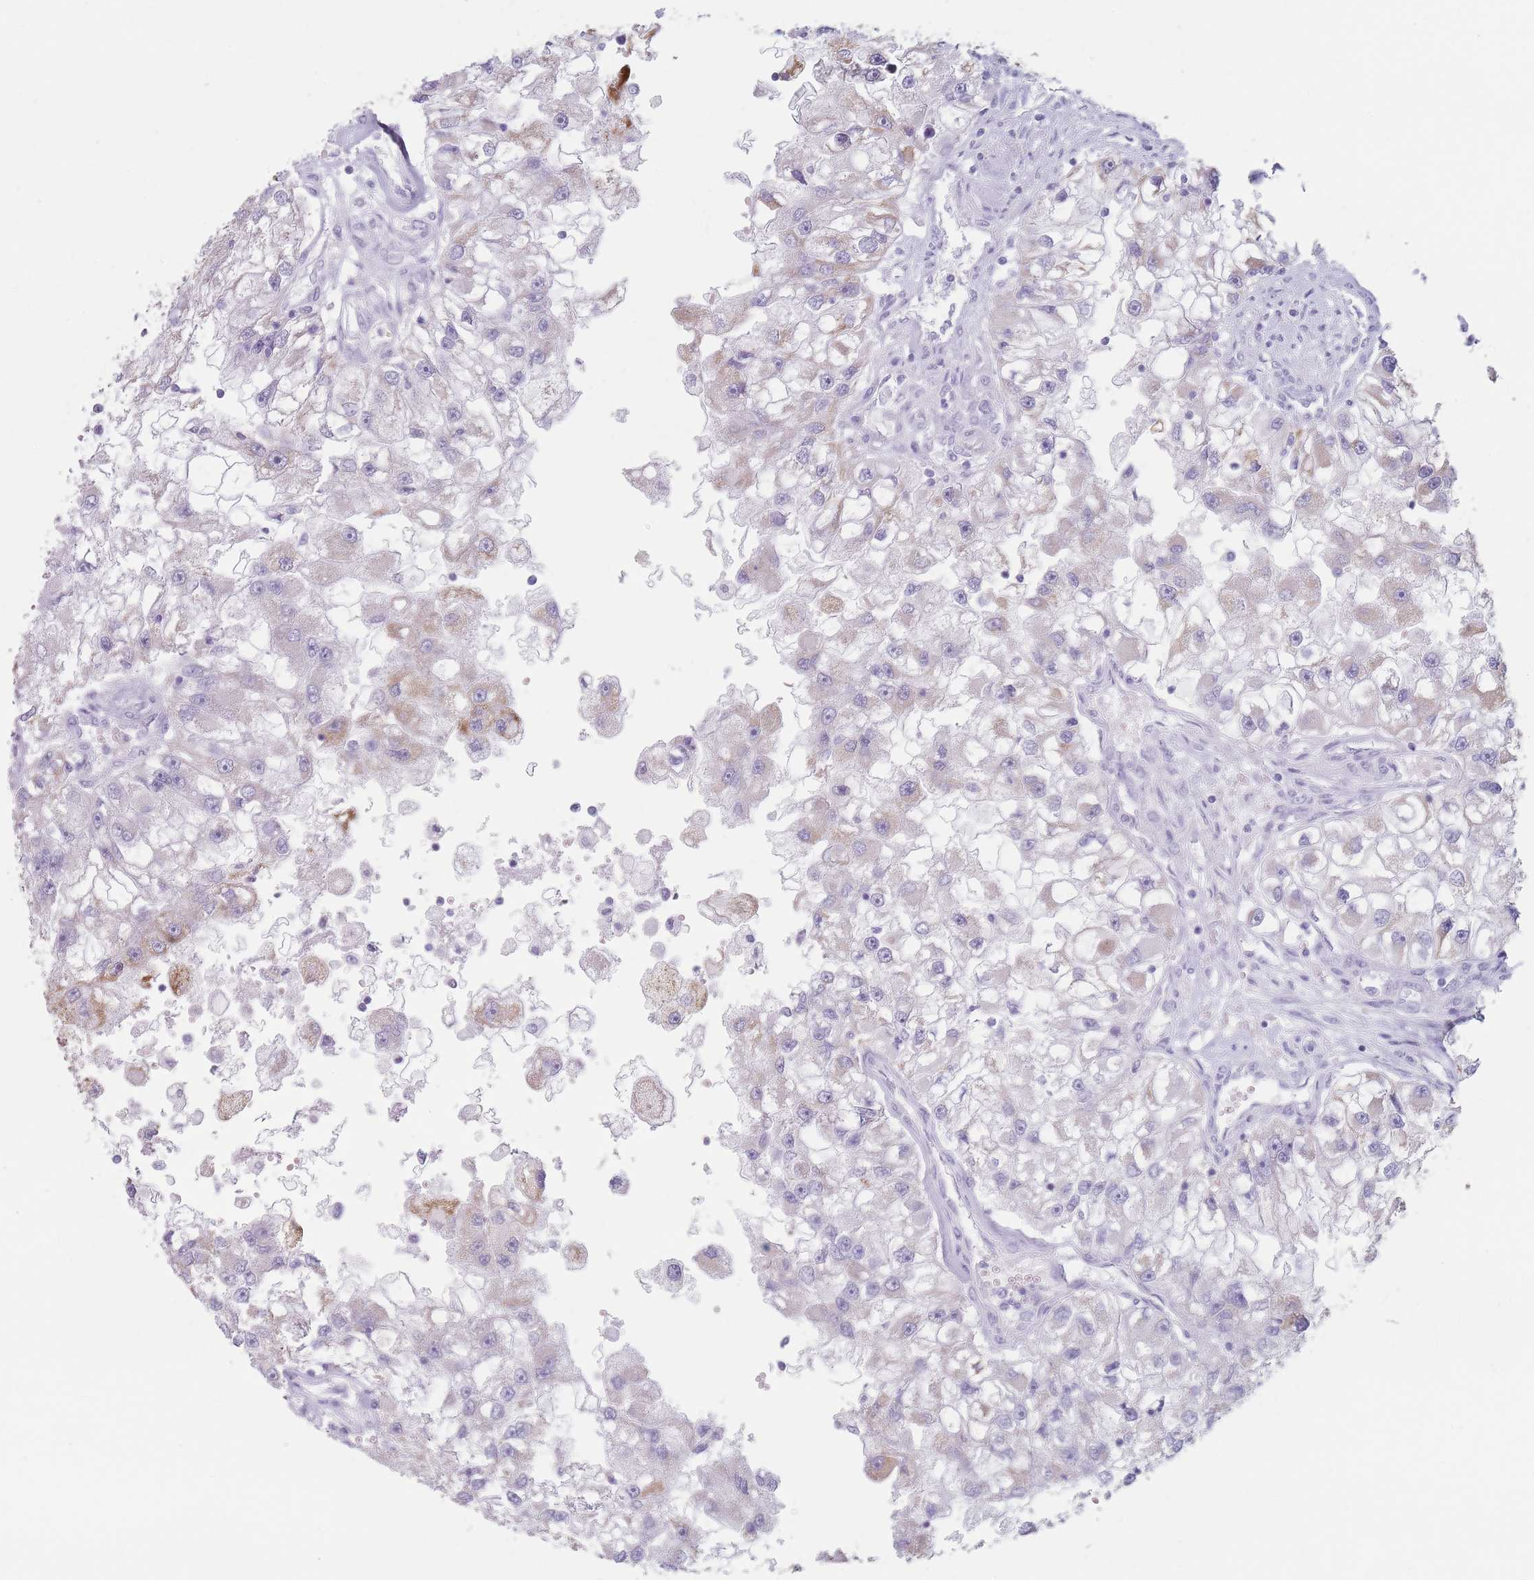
{"staining": {"intensity": "negative", "quantity": "none", "location": "none"}, "tissue": "renal cancer", "cell_type": "Tumor cells", "image_type": "cancer", "snomed": [{"axis": "morphology", "description": "Adenocarcinoma, NOS"}, {"axis": "topography", "description": "Kidney"}], "caption": "The histopathology image shows no significant expression in tumor cells of renal cancer (adenocarcinoma).", "gene": "GPR12", "patient": {"sex": "male", "age": 63}}